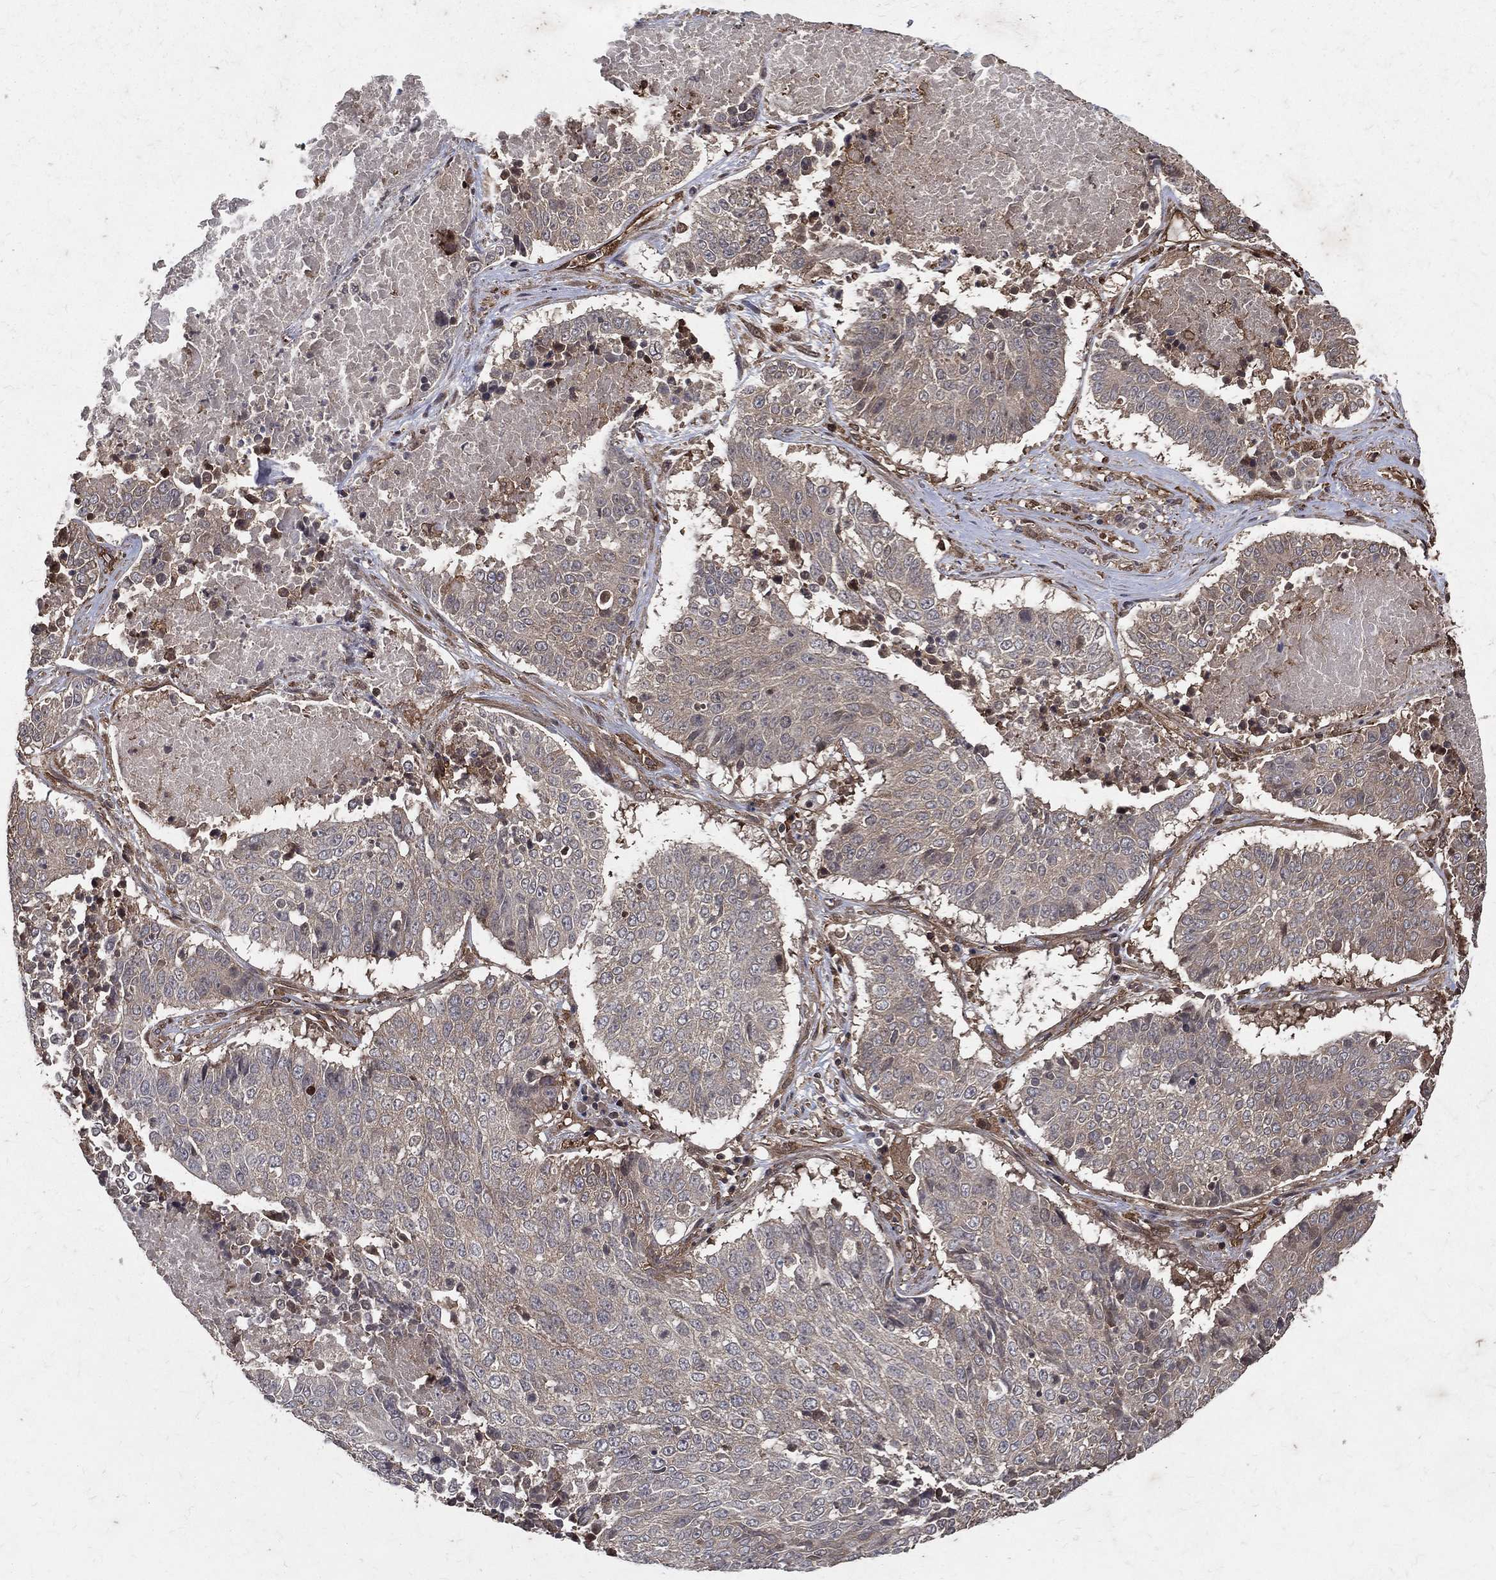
{"staining": {"intensity": "negative", "quantity": "none", "location": "none"}, "tissue": "lung cancer", "cell_type": "Tumor cells", "image_type": "cancer", "snomed": [{"axis": "morphology", "description": "Squamous cell carcinoma, NOS"}, {"axis": "topography", "description": "Lung"}], "caption": "Lung cancer (squamous cell carcinoma) was stained to show a protein in brown. There is no significant expression in tumor cells. (Stains: DAB IHC with hematoxylin counter stain, Microscopy: brightfield microscopy at high magnification).", "gene": "DPYSL2", "patient": {"sex": "male", "age": 64}}